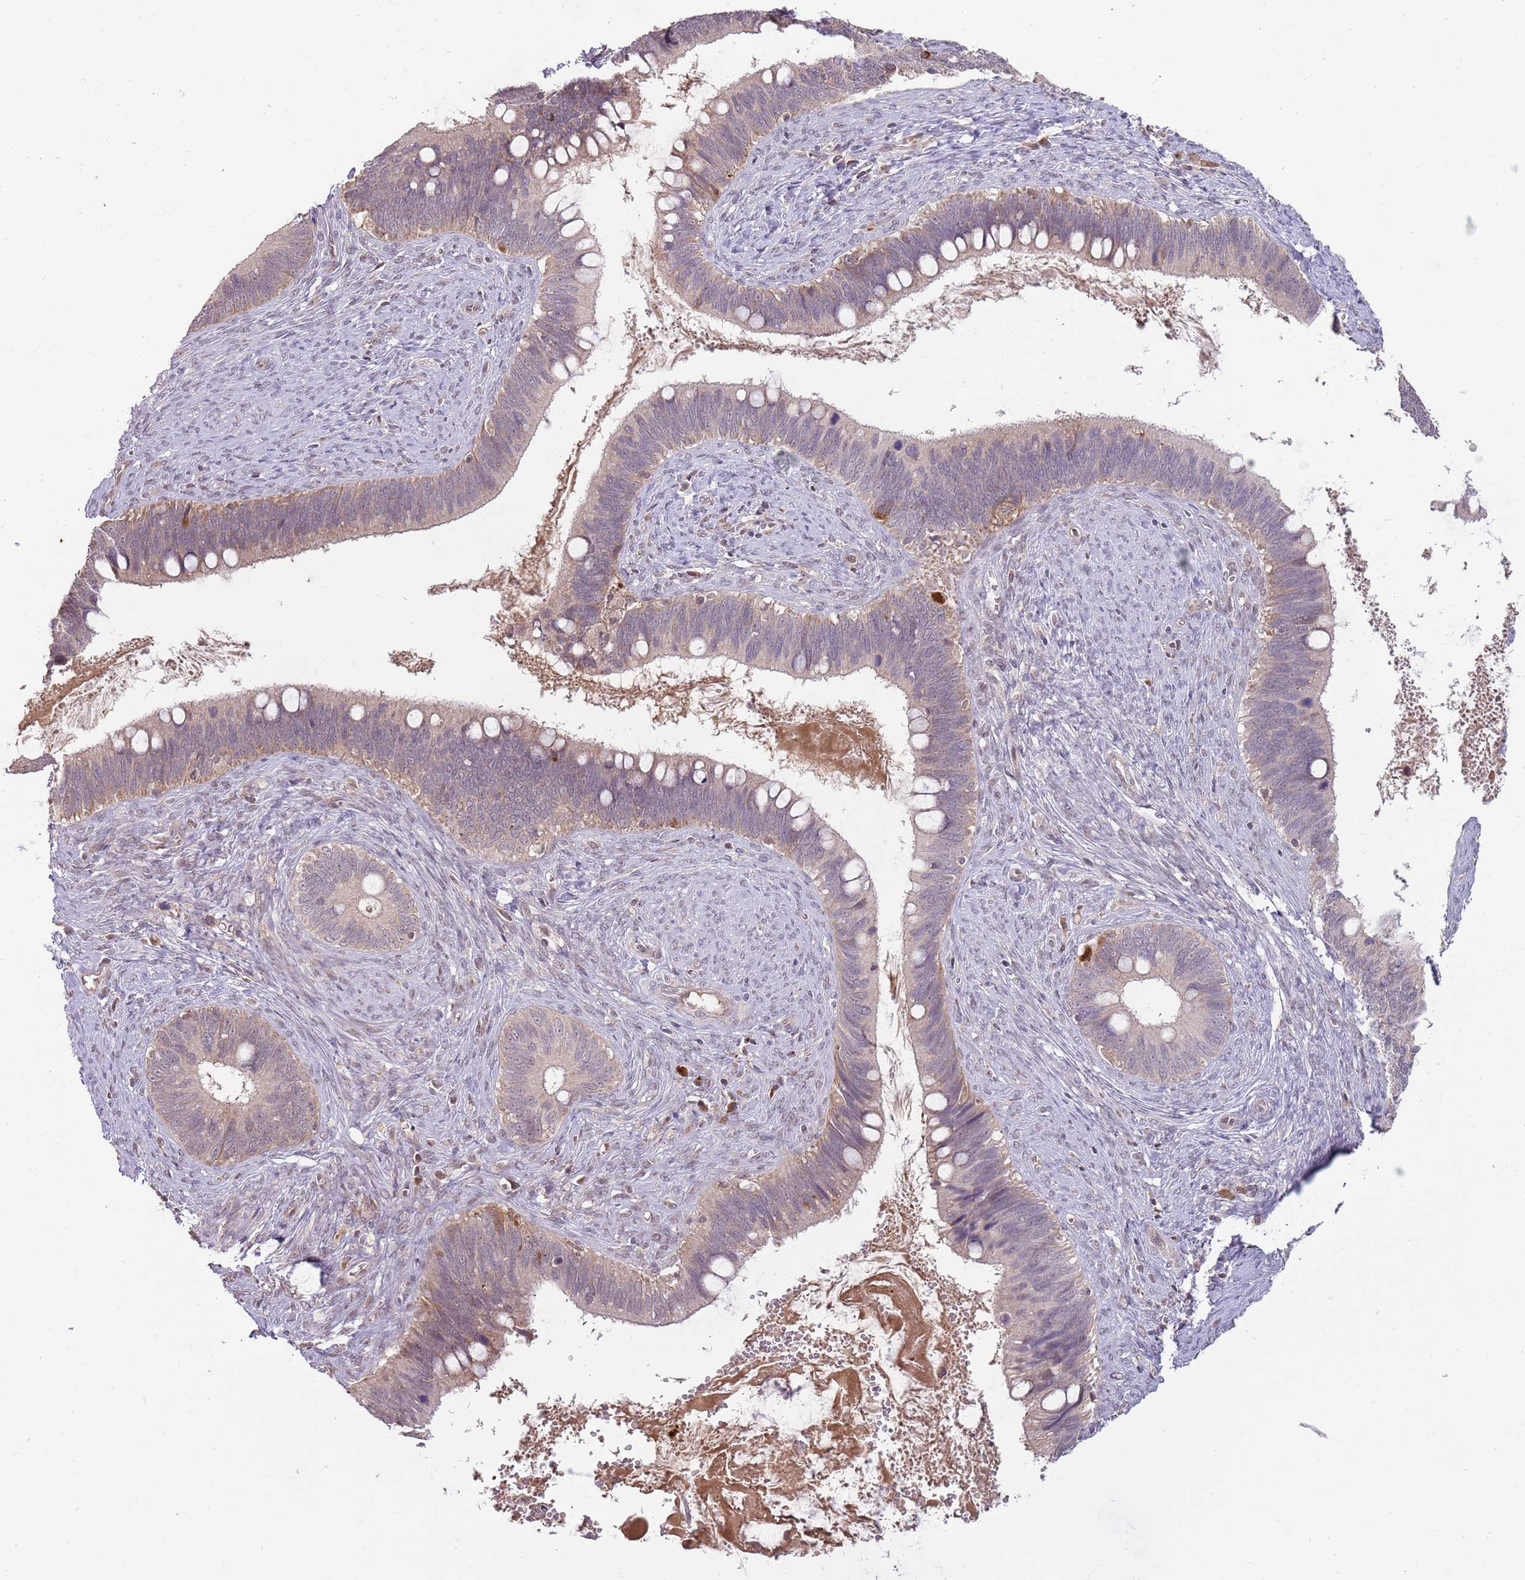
{"staining": {"intensity": "weak", "quantity": "25%-75%", "location": "cytoplasmic/membranous,nuclear"}, "tissue": "cervical cancer", "cell_type": "Tumor cells", "image_type": "cancer", "snomed": [{"axis": "morphology", "description": "Adenocarcinoma, NOS"}, {"axis": "topography", "description": "Cervix"}], "caption": "Protein staining reveals weak cytoplasmic/membranous and nuclear staining in approximately 25%-75% of tumor cells in cervical cancer.", "gene": "NBPF6", "patient": {"sex": "female", "age": 42}}